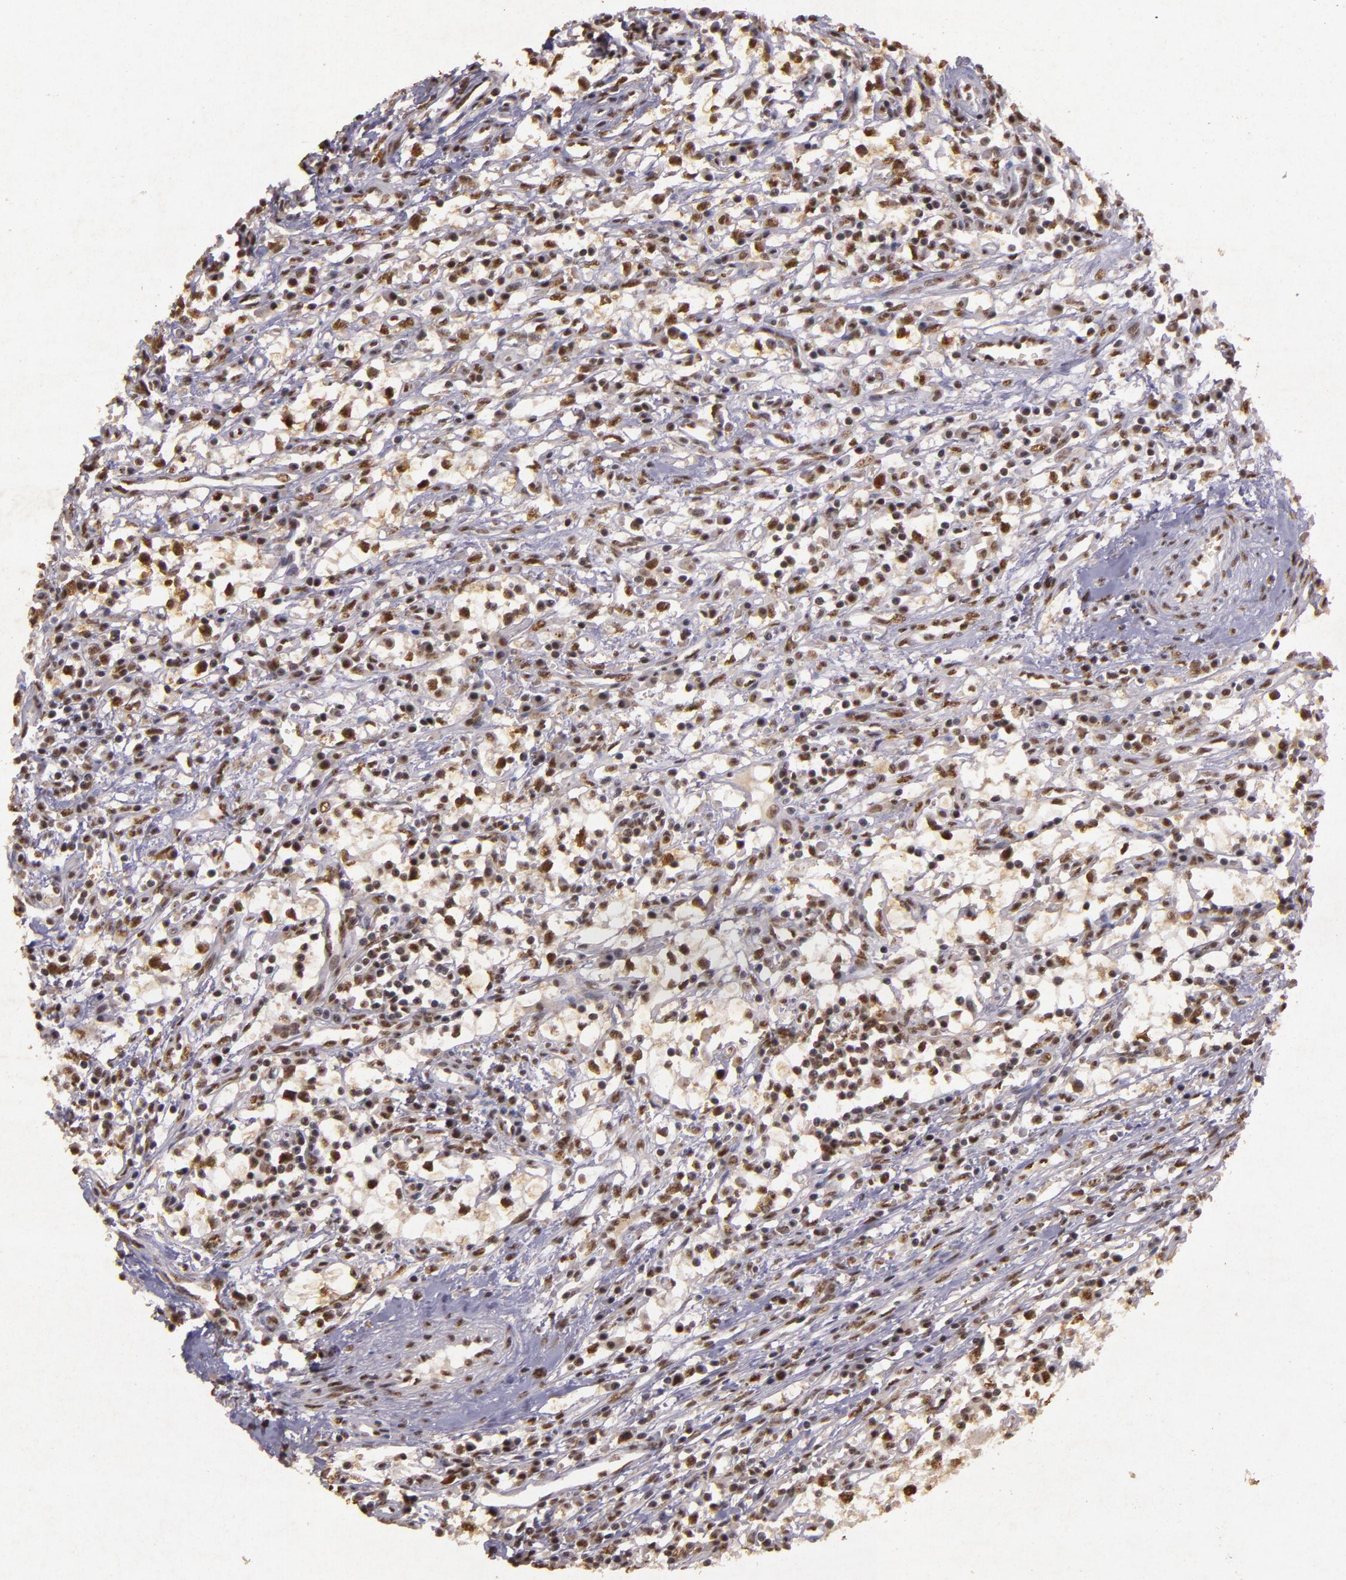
{"staining": {"intensity": "weak", "quantity": ">75%", "location": "nuclear"}, "tissue": "renal cancer", "cell_type": "Tumor cells", "image_type": "cancer", "snomed": [{"axis": "morphology", "description": "Adenocarcinoma, NOS"}, {"axis": "topography", "description": "Kidney"}], "caption": "A low amount of weak nuclear expression is seen in about >75% of tumor cells in renal cancer (adenocarcinoma) tissue.", "gene": "CBX3", "patient": {"sex": "male", "age": 82}}